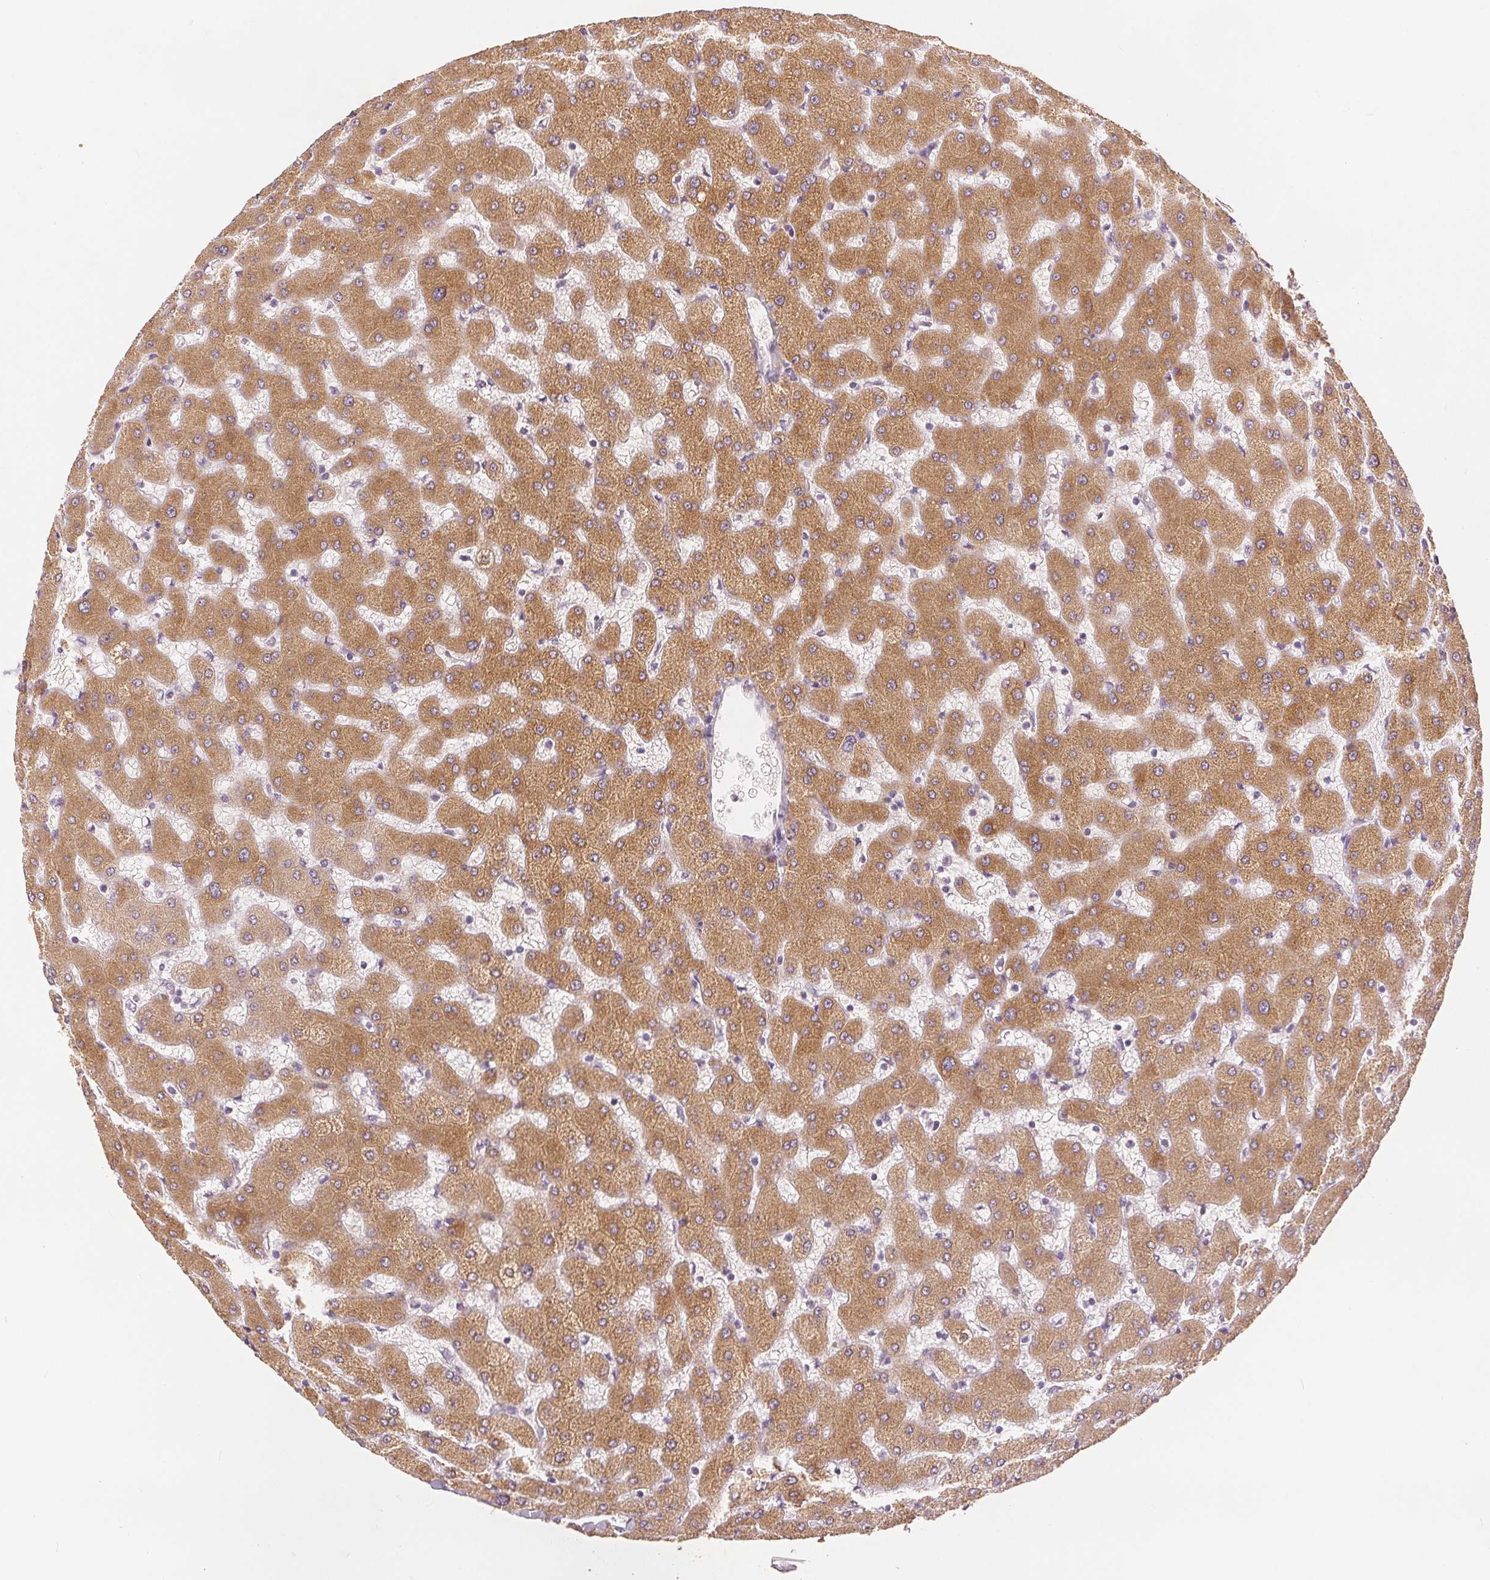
{"staining": {"intensity": "negative", "quantity": "none", "location": "none"}, "tissue": "liver", "cell_type": "Cholangiocytes", "image_type": "normal", "snomed": [{"axis": "morphology", "description": "Normal tissue, NOS"}, {"axis": "topography", "description": "Liver"}], "caption": "Protein analysis of normal liver exhibits no significant staining in cholangiocytes. (Immunohistochemistry (ihc), brightfield microscopy, high magnification).", "gene": "SLC27A5", "patient": {"sex": "female", "age": 63}}